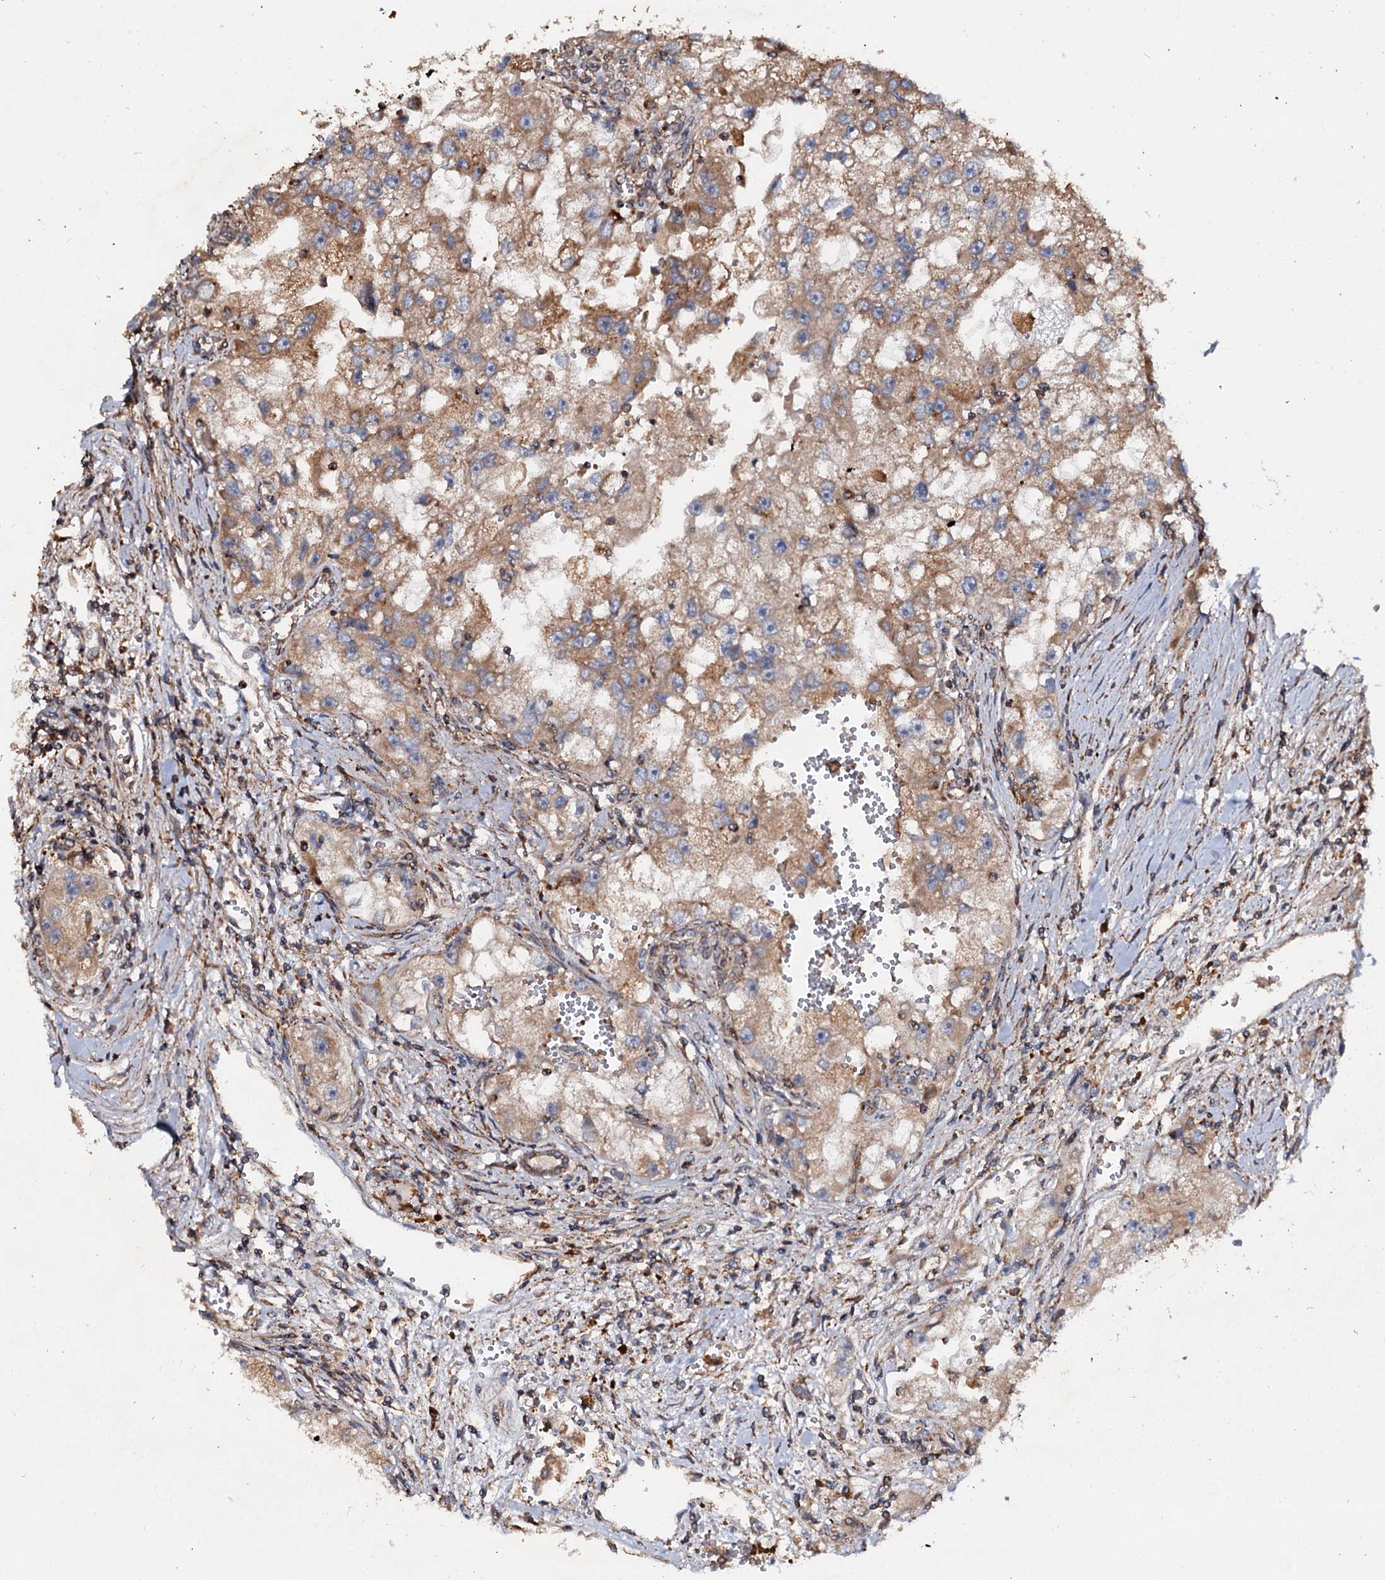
{"staining": {"intensity": "moderate", "quantity": ">75%", "location": "cytoplasmic/membranous"}, "tissue": "renal cancer", "cell_type": "Tumor cells", "image_type": "cancer", "snomed": [{"axis": "morphology", "description": "Adenocarcinoma, NOS"}, {"axis": "topography", "description": "Kidney"}], "caption": "The histopathology image displays a brown stain indicating the presence of a protein in the cytoplasmic/membranous of tumor cells in renal cancer (adenocarcinoma). The staining is performed using DAB (3,3'-diaminobenzidine) brown chromogen to label protein expression. The nuclei are counter-stained blue using hematoxylin.", "gene": "WDR73", "patient": {"sex": "male", "age": 63}}